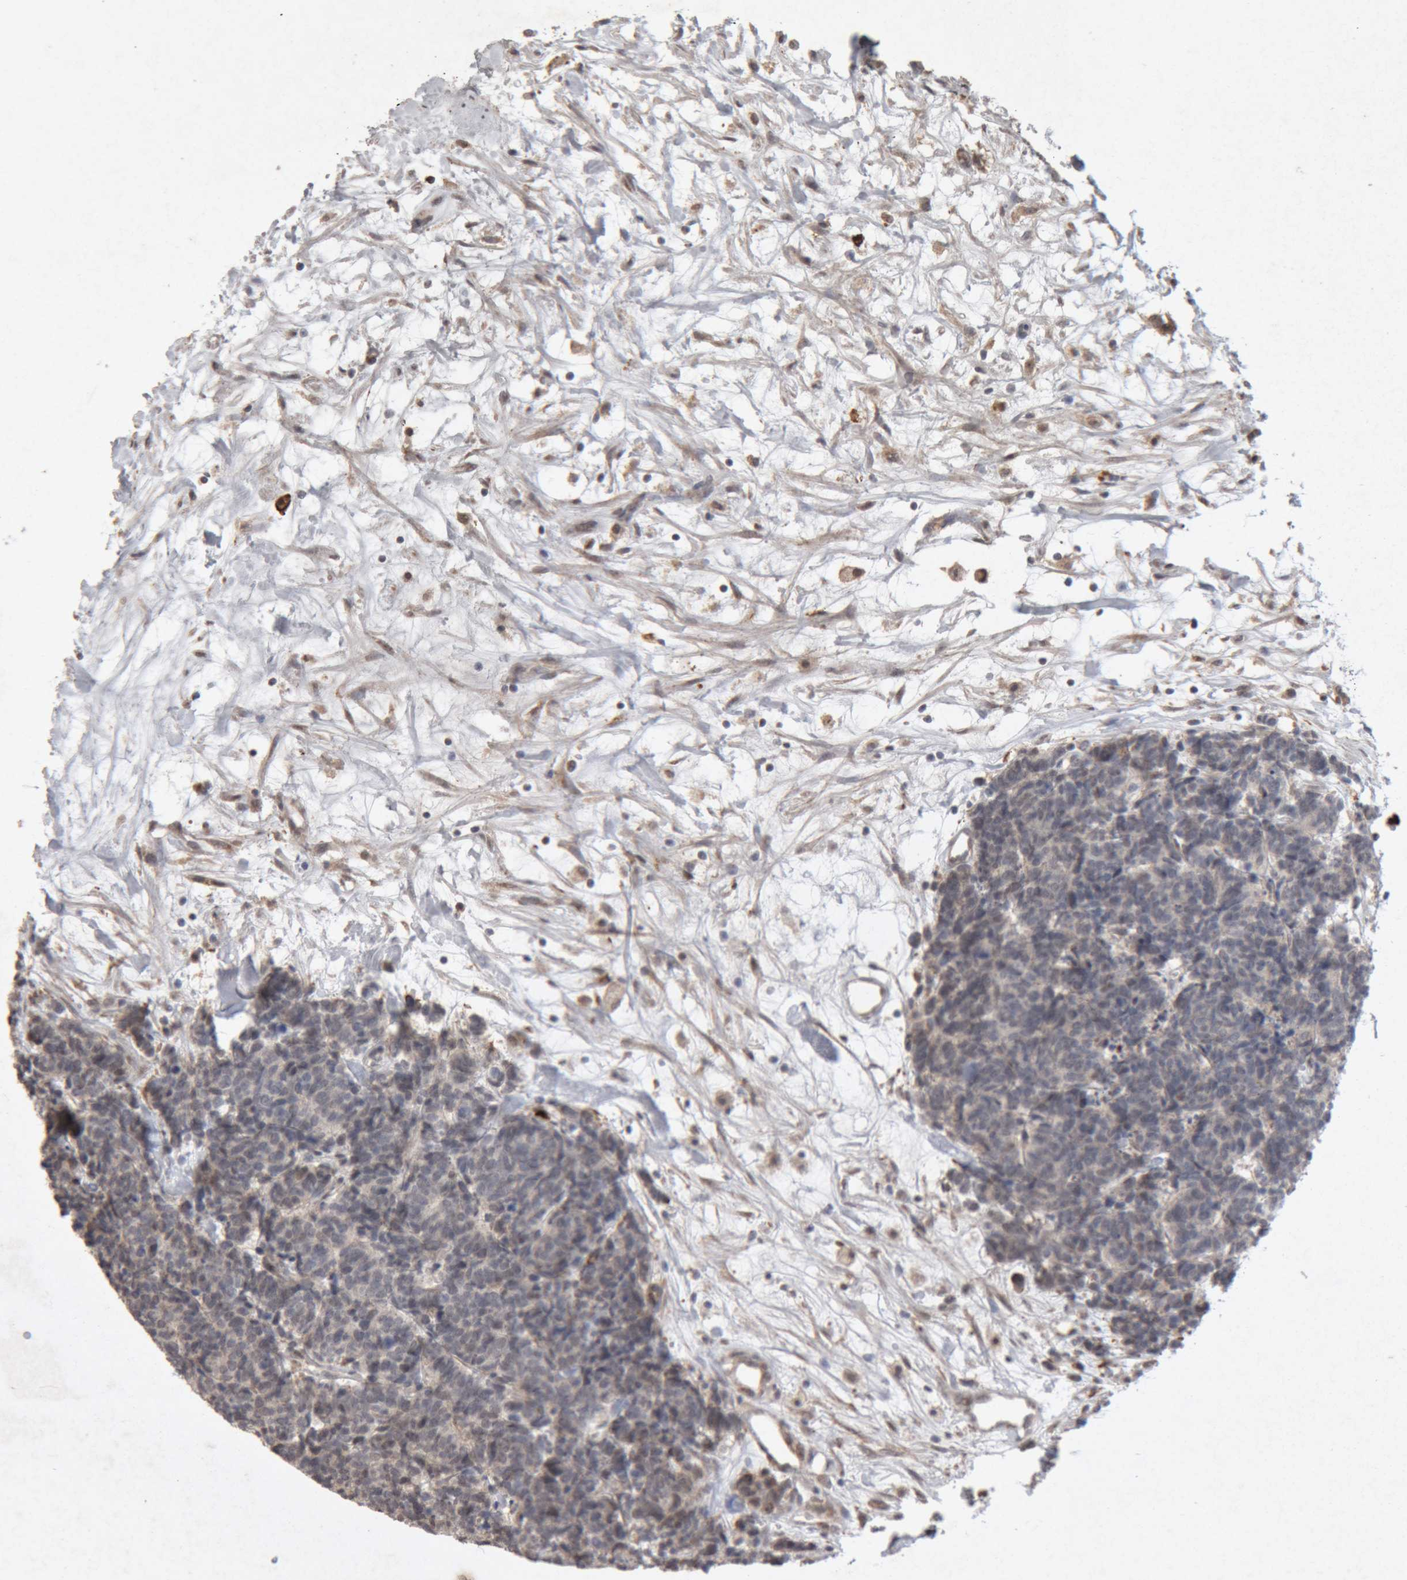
{"staining": {"intensity": "weak", "quantity": "25%-75%", "location": "cytoplasmic/membranous"}, "tissue": "carcinoid", "cell_type": "Tumor cells", "image_type": "cancer", "snomed": [{"axis": "morphology", "description": "Carcinoma, NOS"}, {"axis": "morphology", "description": "Carcinoid, malignant, NOS"}, {"axis": "topography", "description": "Urinary bladder"}], "caption": "About 25%-75% of tumor cells in human carcinoma display weak cytoplasmic/membranous protein positivity as visualized by brown immunohistochemical staining.", "gene": "MEP1A", "patient": {"sex": "male", "age": 57}}